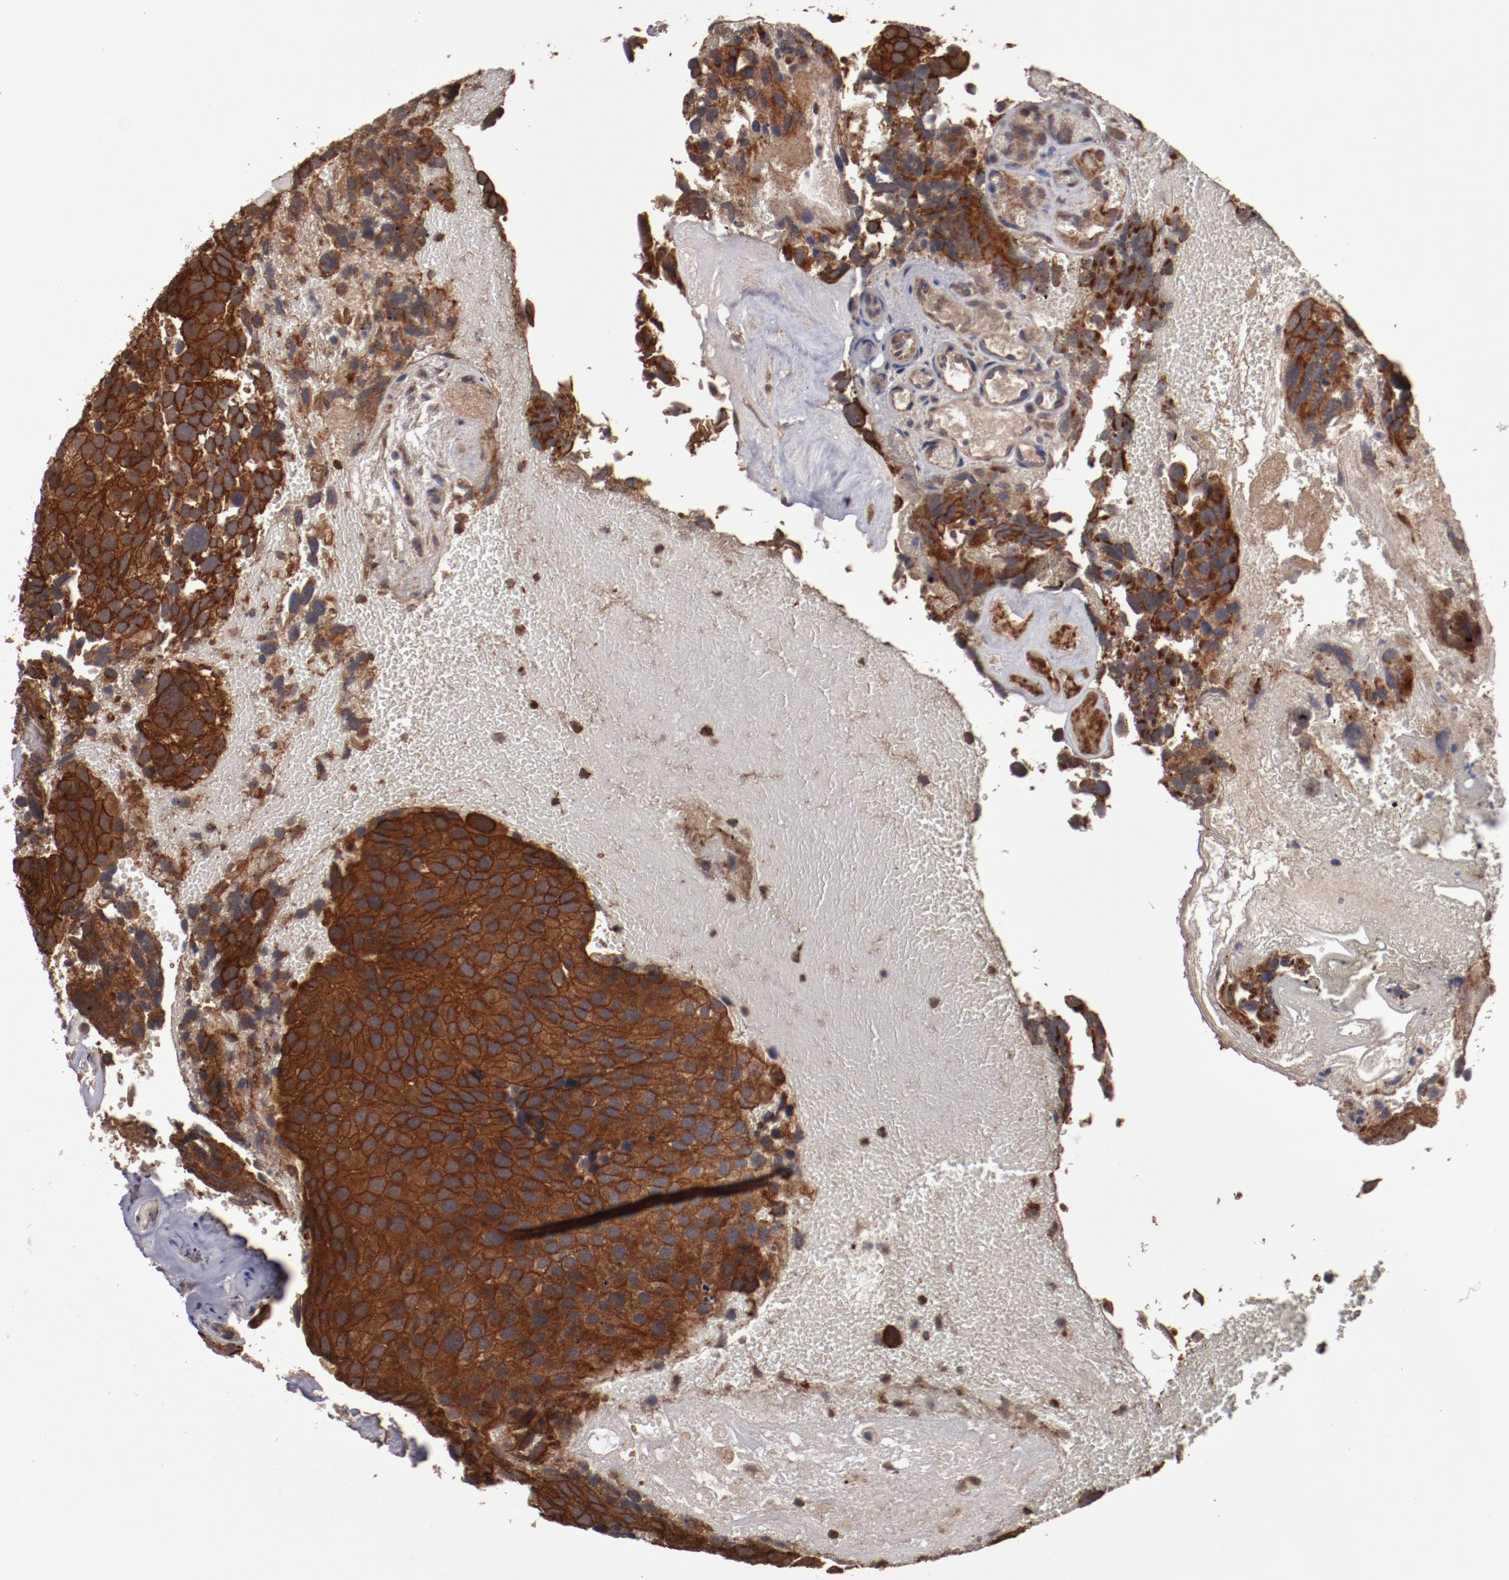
{"staining": {"intensity": "strong", "quantity": ">75%", "location": "cytoplasmic/membranous"}, "tissue": "urothelial cancer", "cell_type": "Tumor cells", "image_type": "cancer", "snomed": [{"axis": "morphology", "description": "Urothelial carcinoma, High grade"}, {"axis": "topography", "description": "Urinary bladder"}], "caption": "Urothelial carcinoma (high-grade) stained with a protein marker displays strong staining in tumor cells.", "gene": "RPS6KA6", "patient": {"sex": "male", "age": 72}}